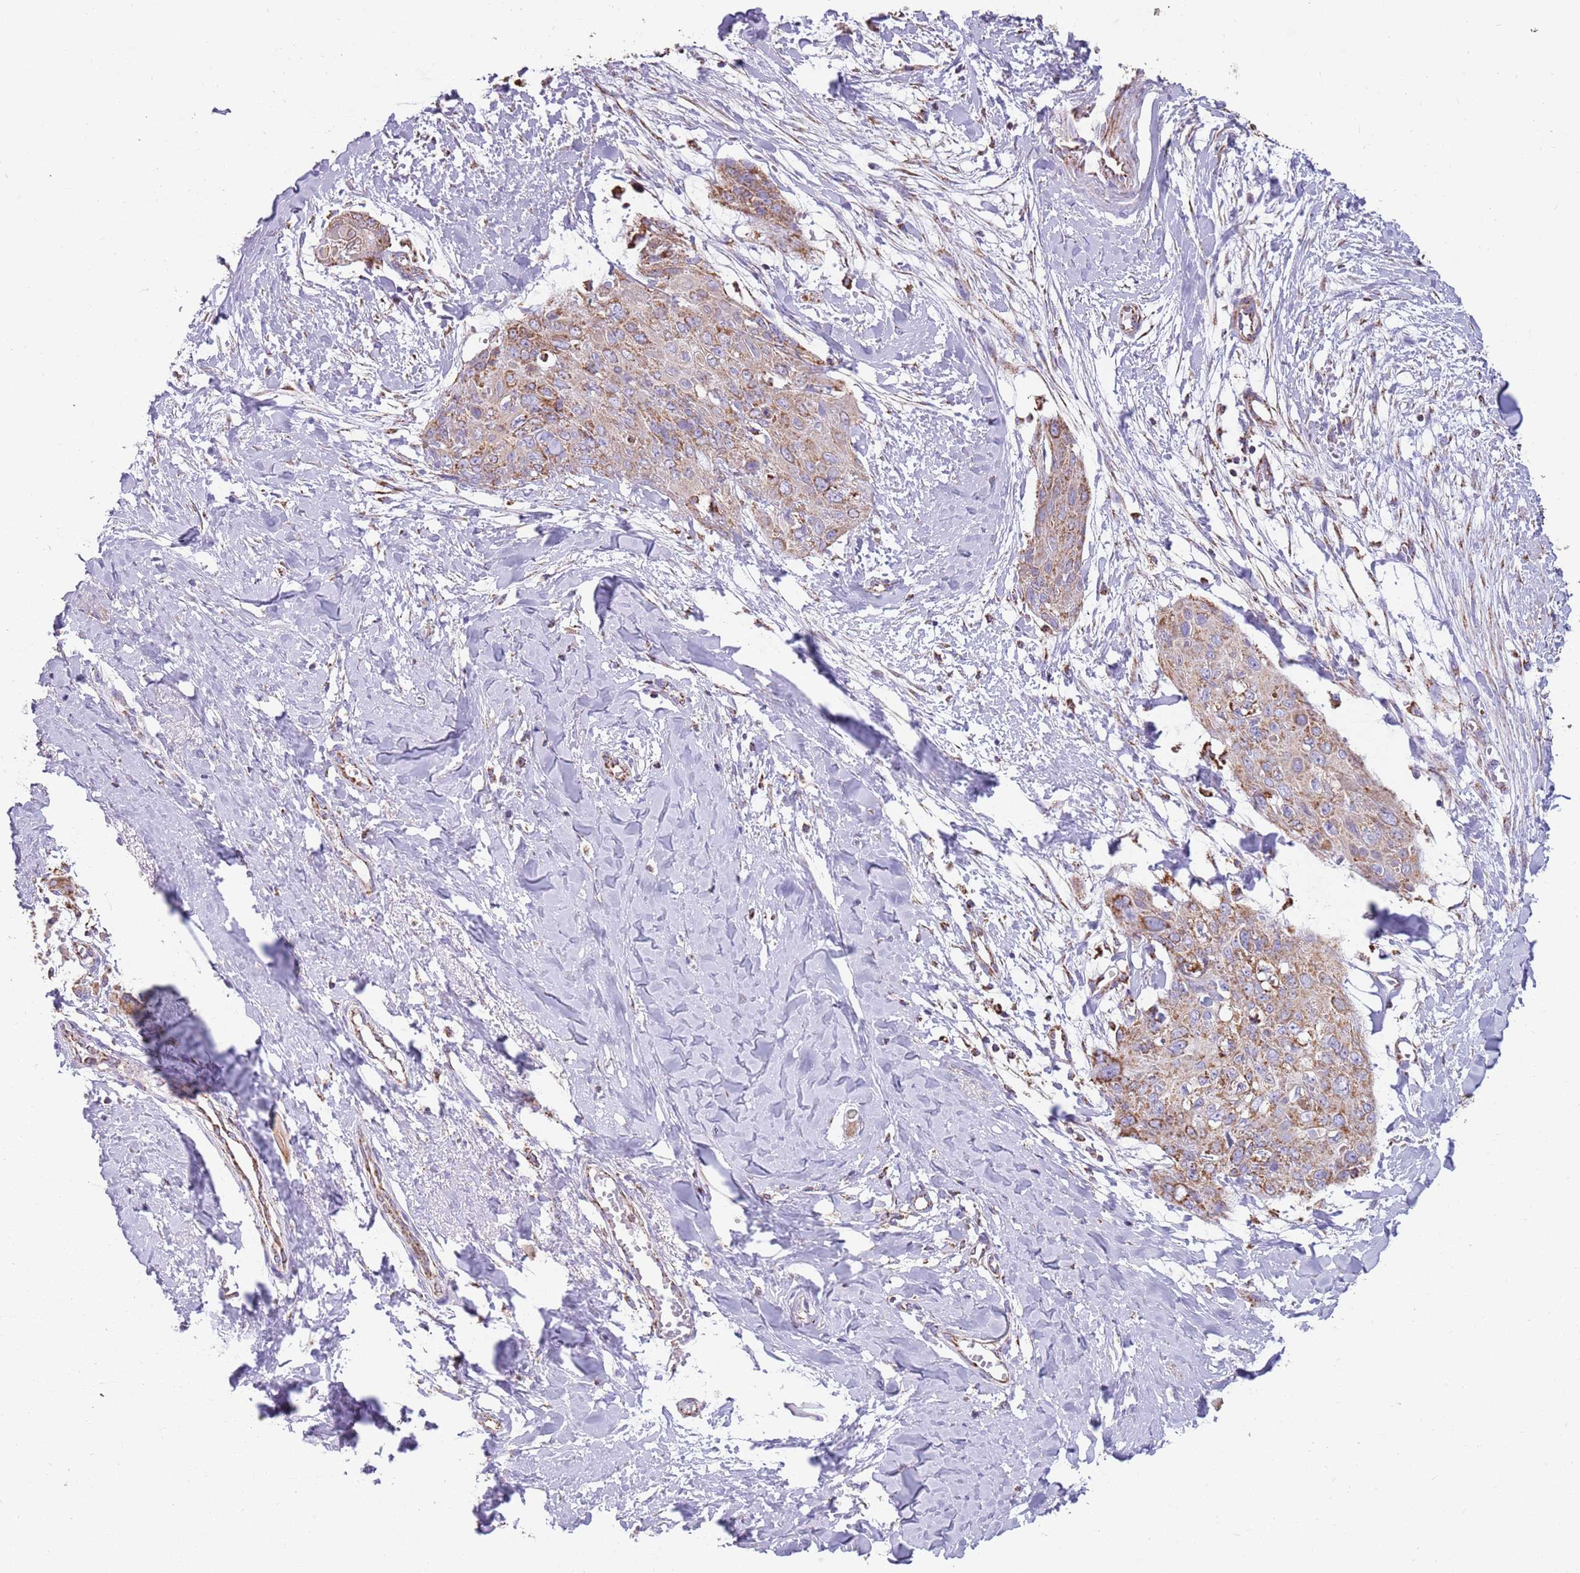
{"staining": {"intensity": "moderate", "quantity": ">75%", "location": "cytoplasmic/membranous"}, "tissue": "skin cancer", "cell_type": "Tumor cells", "image_type": "cancer", "snomed": [{"axis": "morphology", "description": "Squamous cell carcinoma, NOS"}, {"axis": "topography", "description": "Skin"}, {"axis": "topography", "description": "Vulva"}], "caption": "This is a photomicrograph of immunohistochemistry (IHC) staining of skin cancer, which shows moderate staining in the cytoplasmic/membranous of tumor cells.", "gene": "TTLL1", "patient": {"sex": "female", "age": 85}}